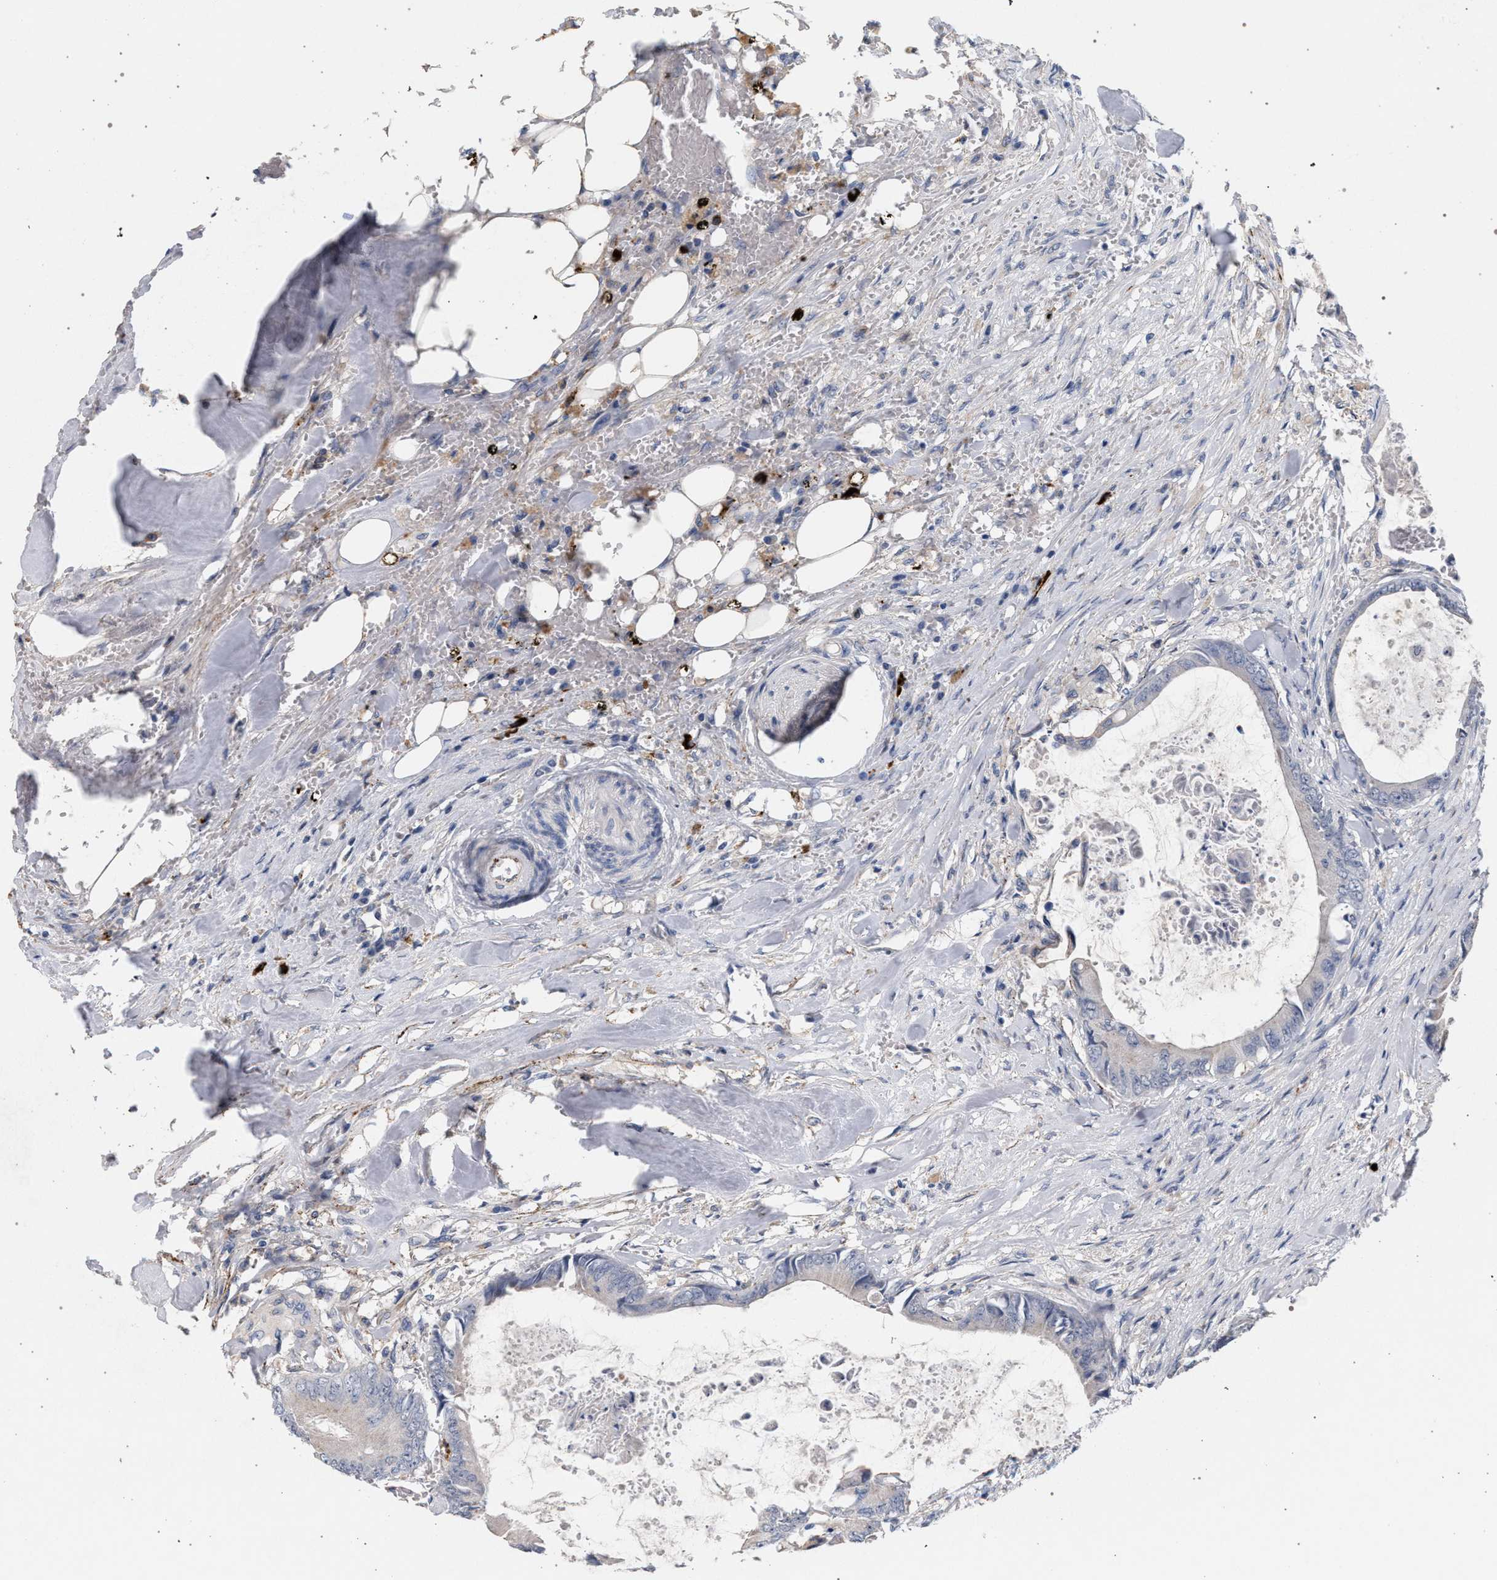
{"staining": {"intensity": "weak", "quantity": "<25%", "location": "cytoplasmic/membranous"}, "tissue": "colorectal cancer", "cell_type": "Tumor cells", "image_type": "cancer", "snomed": [{"axis": "morphology", "description": "Normal tissue, NOS"}, {"axis": "morphology", "description": "Adenocarcinoma, NOS"}, {"axis": "topography", "description": "Rectum"}, {"axis": "topography", "description": "Peripheral nerve tissue"}], "caption": "Micrograph shows no significant protein staining in tumor cells of colorectal cancer.", "gene": "MAMDC2", "patient": {"sex": "female", "age": 77}}